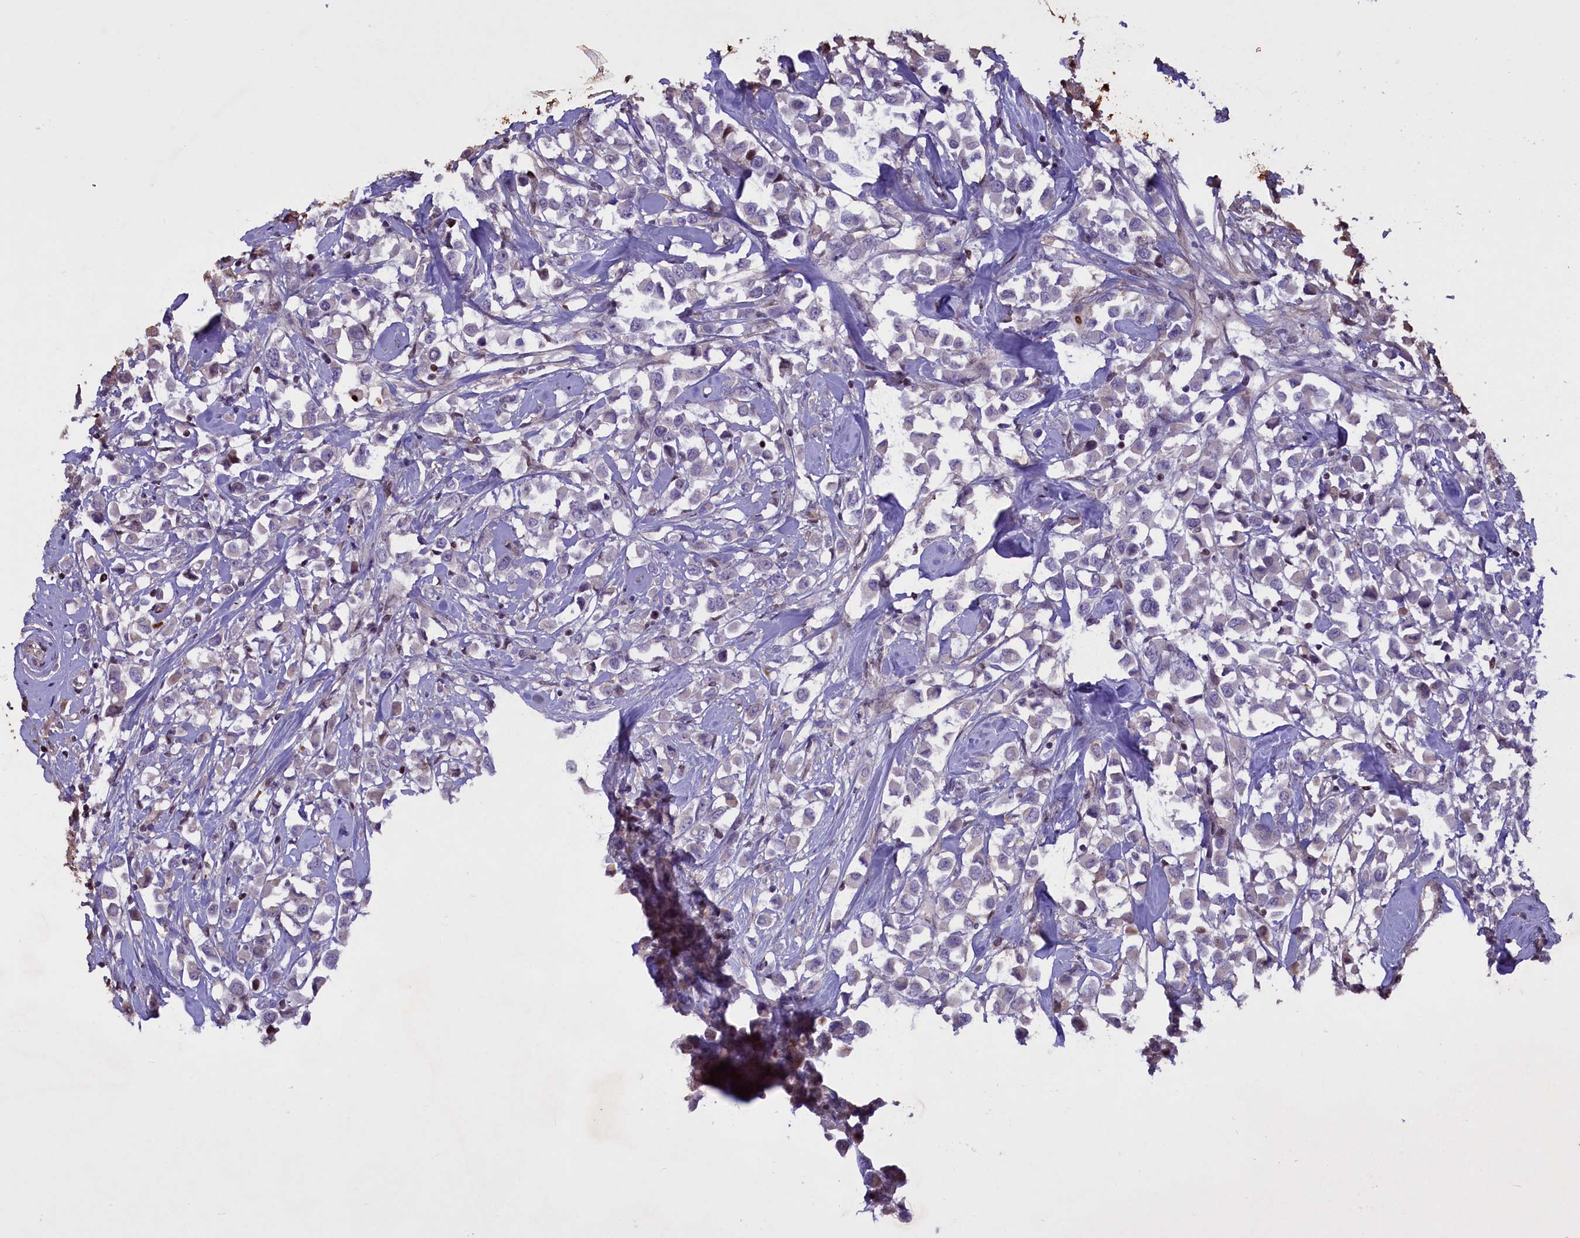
{"staining": {"intensity": "negative", "quantity": "none", "location": "none"}, "tissue": "breast cancer", "cell_type": "Tumor cells", "image_type": "cancer", "snomed": [{"axis": "morphology", "description": "Duct carcinoma"}, {"axis": "topography", "description": "Breast"}], "caption": "A photomicrograph of human breast cancer (intraductal carcinoma) is negative for staining in tumor cells.", "gene": "MAN2C1", "patient": {"sex": "female", "age": 61}}